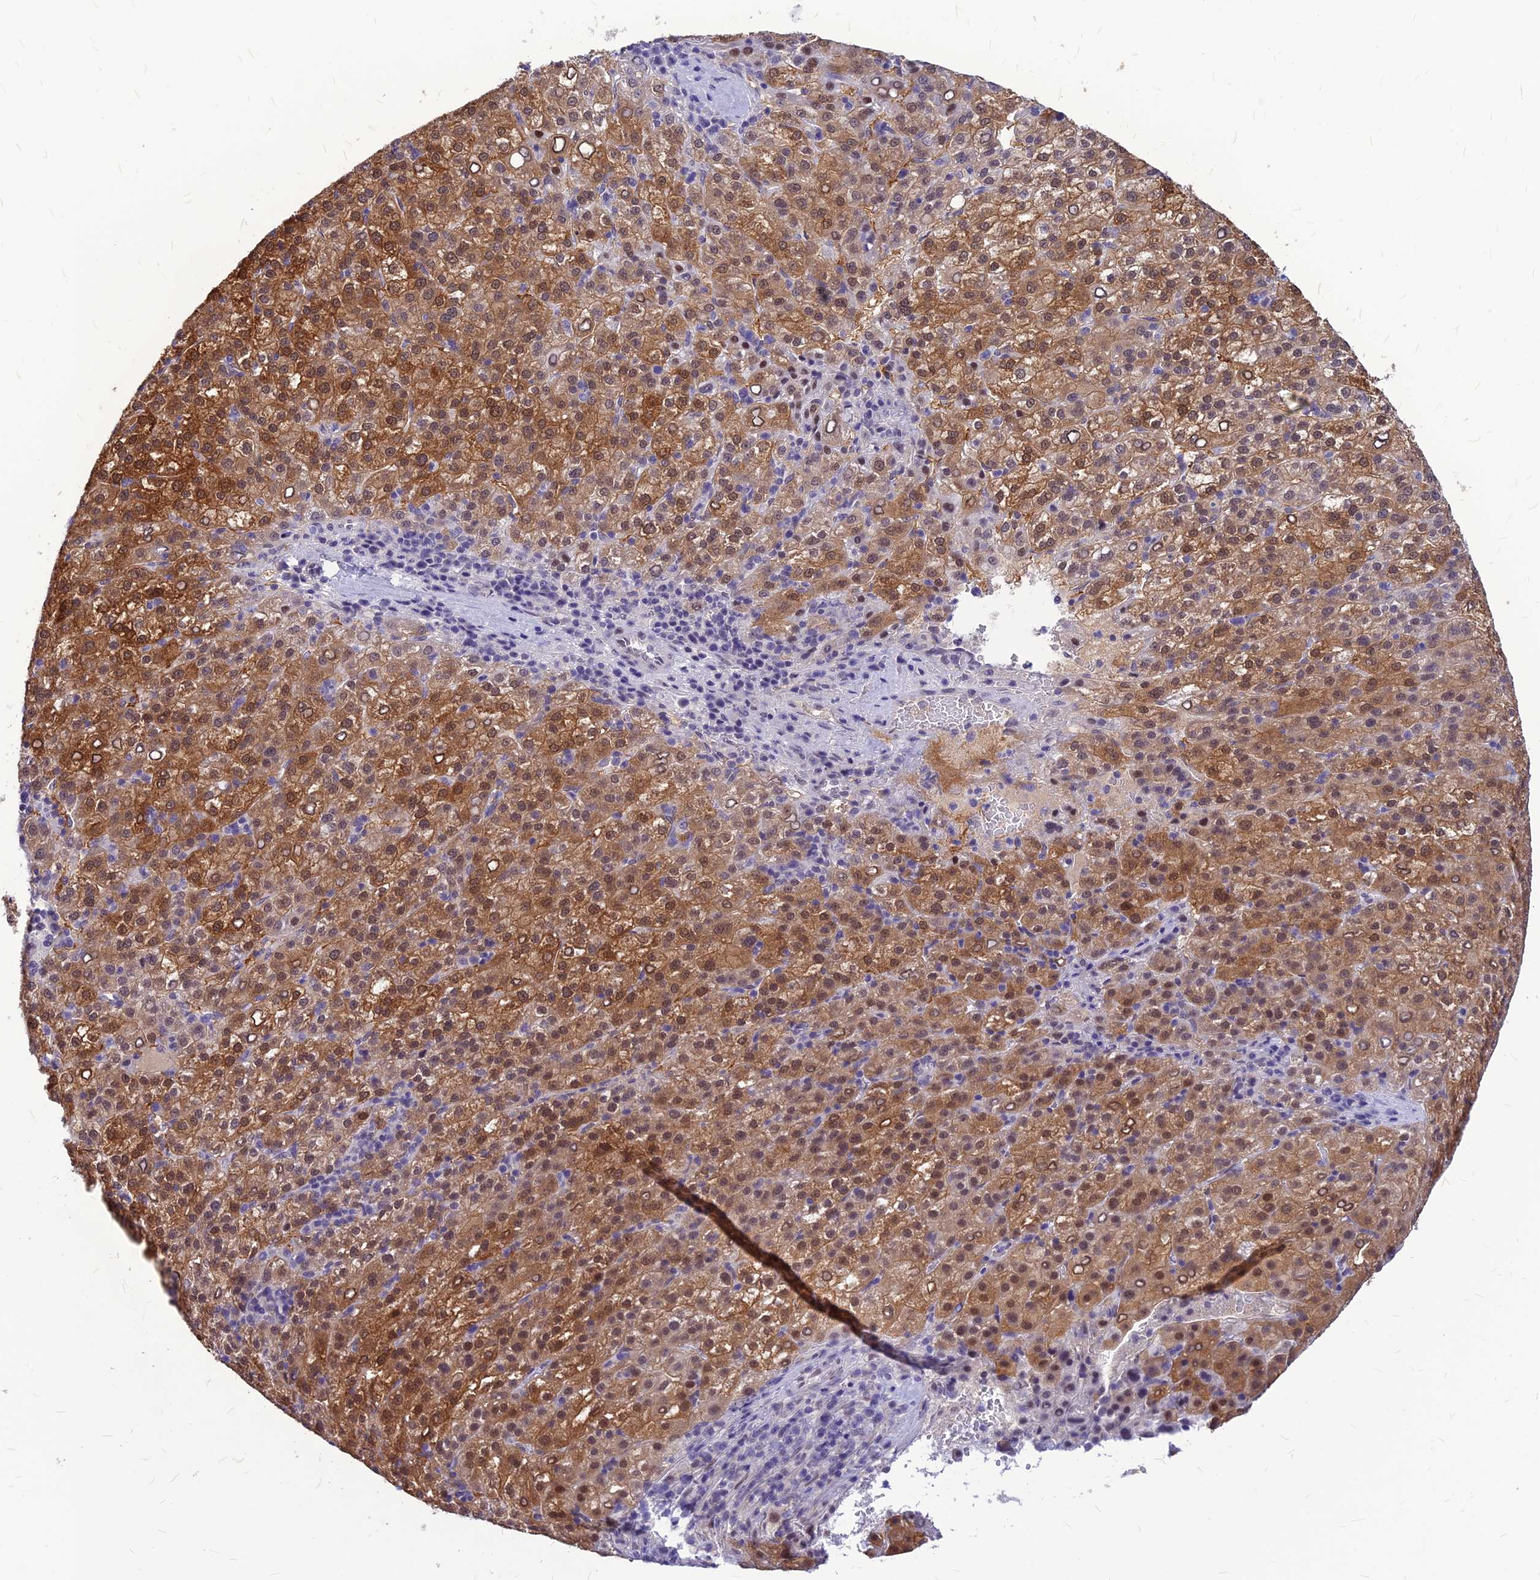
{"staining": {"intensity": "moderate", "quantity": ">75%", "location": "cytoplasmic/membranous,nuclear"}, "tissue": "liver cancer", "cell_type": "Tumor cells", "image_type": "cancer", "snomed": [{"axis": "morphology", "description": "Carcinoma, Hepatocellular, NOS"}, {"axis": "topography", "description": "Liver"}], "caption": "Tumor cells show moderate cytoplasmic/membranous and nuclear staining in about >75% of cells in liver cancer.", "gene": "KCTD13", "patient": {"sex": "female", "age": 58}}